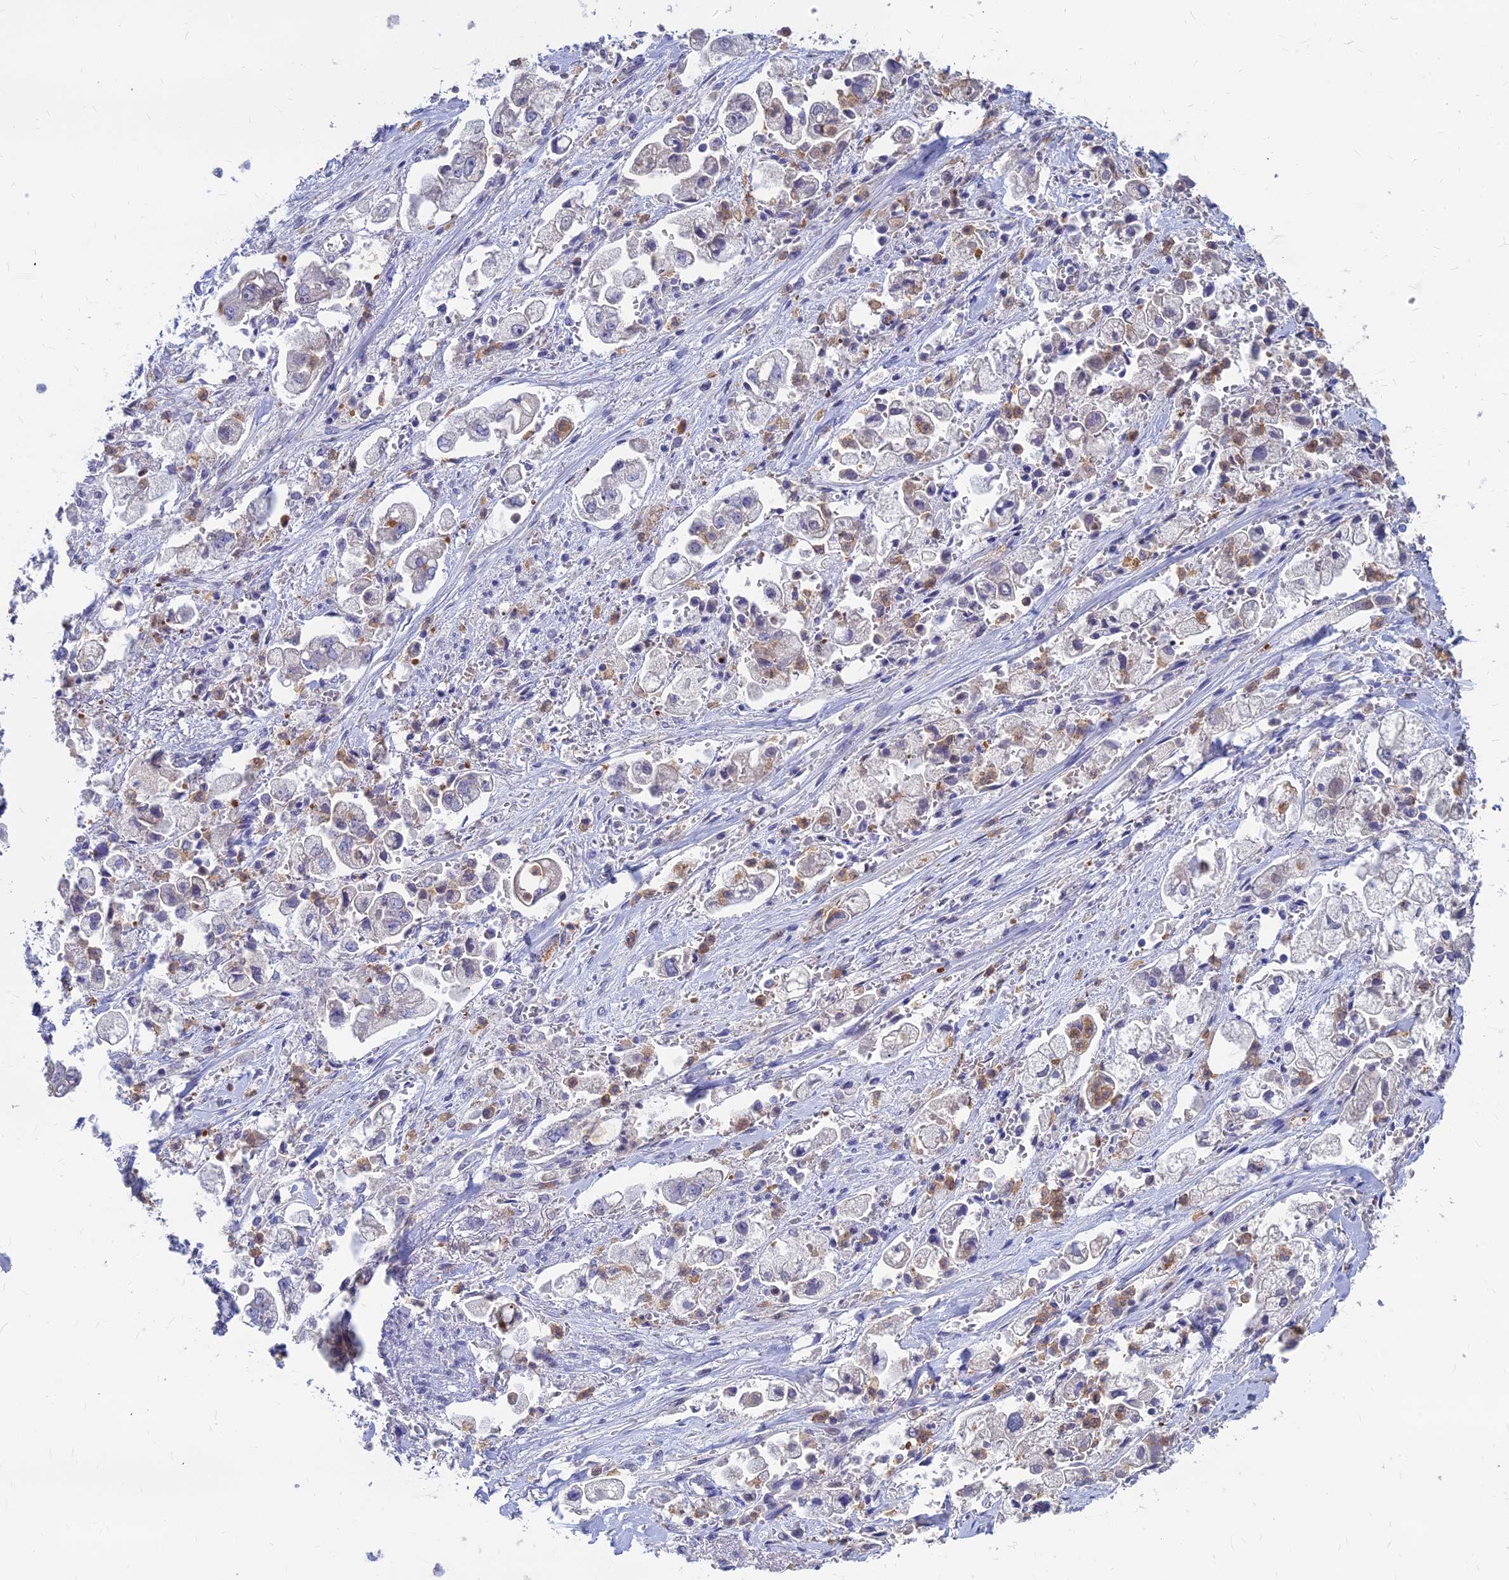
{"staining": {"intensity": "negative", "quantity": "none", "location": "none"}, "tissue": "stomach cancer", "cell_type": "Tumor cells", "image_type": "cancer", "snomed": [{"axis": "morphology", "description": "Adenocarcinoma, NOS"}, {"axis": "topography", "description": "Stomach"}], "caption": "Tumor cells are negative for brown protein staining in adenocarcinoma (stomach). (IHC, brightfield microscopy, high magnification).", "gene": "GOLGA6D", "patient": {"sex": "male", "age": 62}}